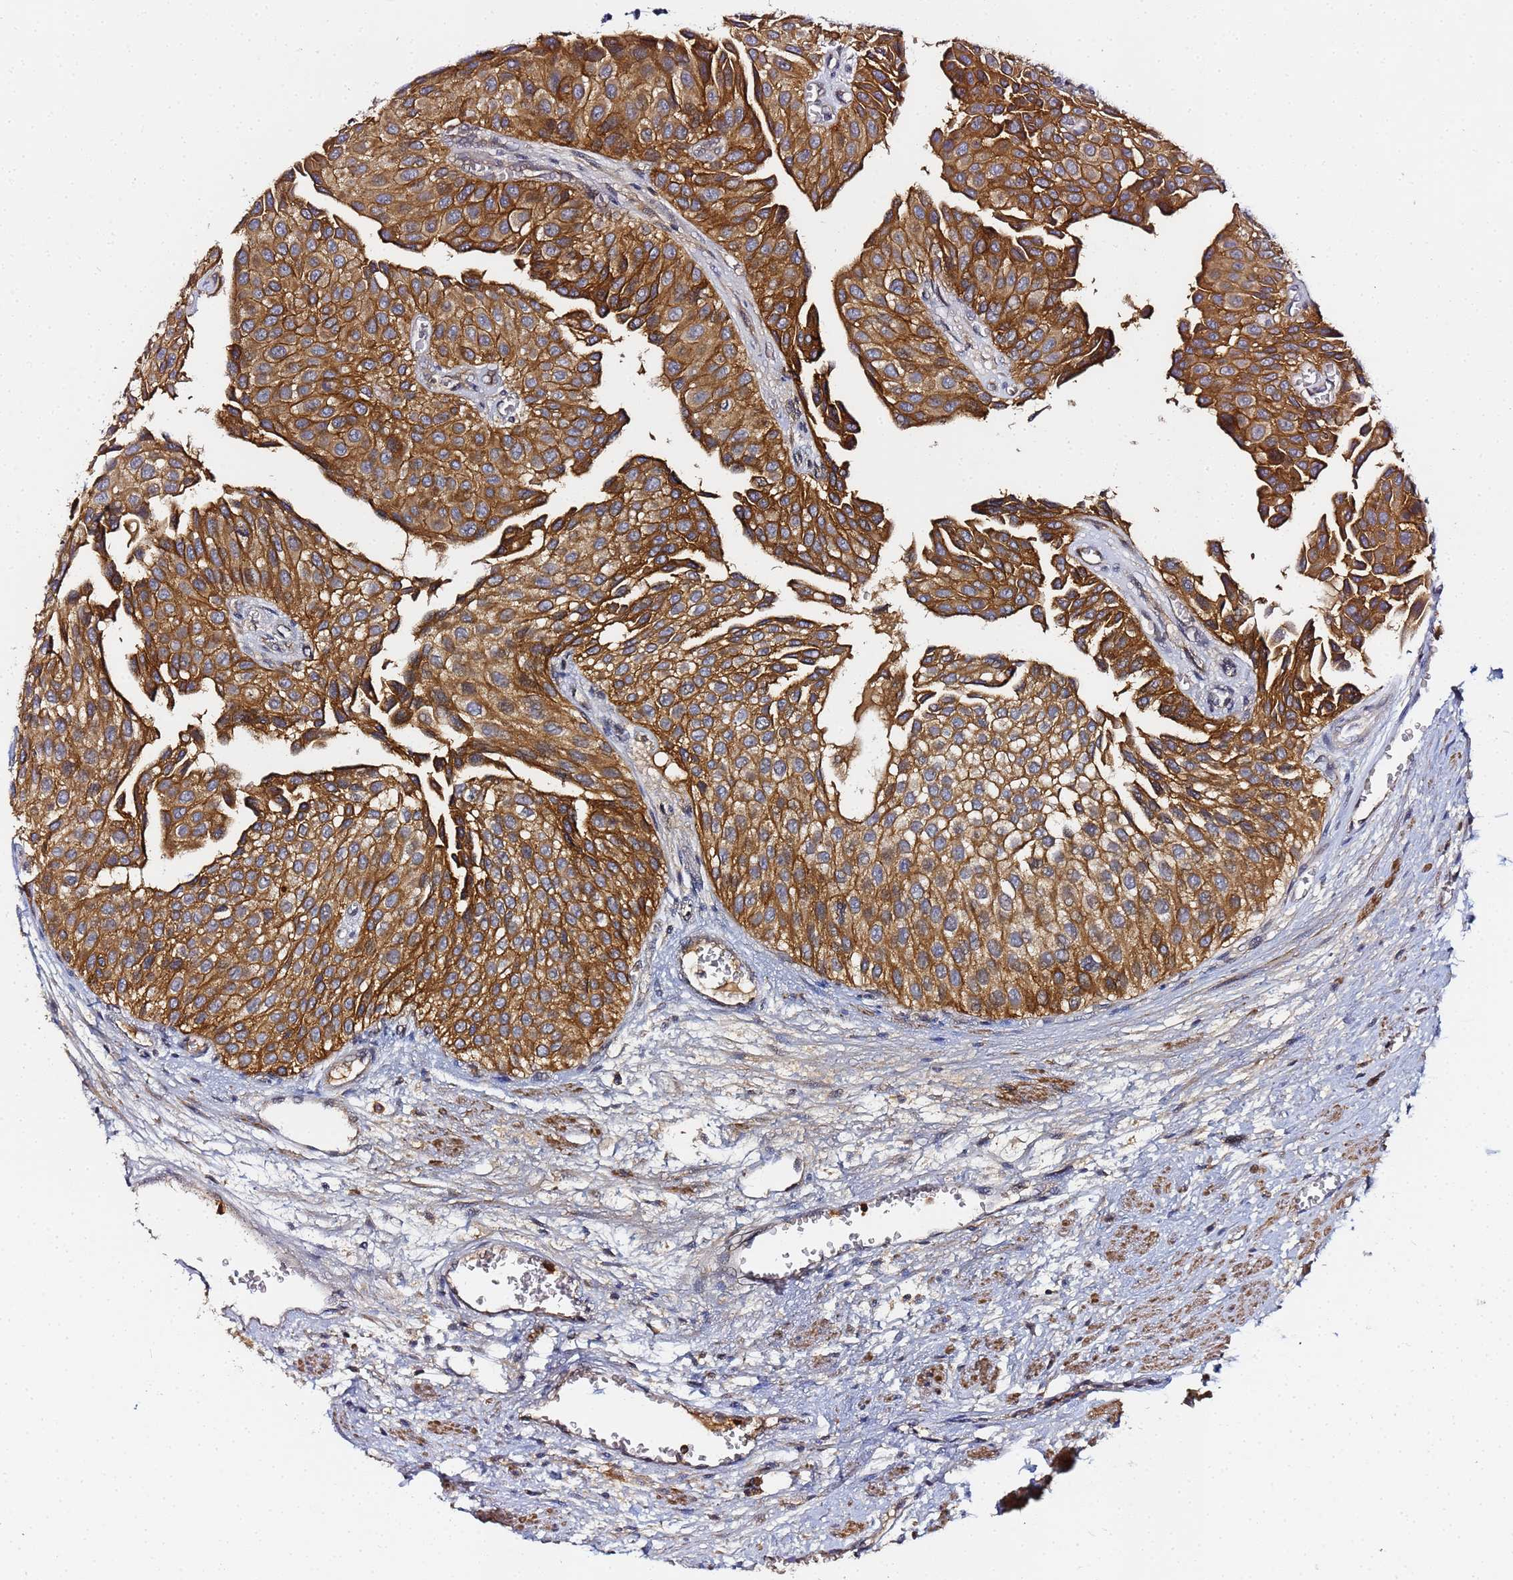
{"staining": {"intensity": "moderate", "quantity": ">75%", "location": "cytoplasmic/membranous"}, "tissue": "urothelial cancer", "cell_type": "Tumor cells", "image_type": "cancer", "snomed": [{"axis": "morphology", "description": "Urothelial carcinoma, Low grade"}, {"axis": "topography", "description": "Urinary bladder"}], "caption": "Immunohistochemistry (DAB) staining of urothelial cancer shows moderate cytoplasmic/membranous protein expression in approximately >75% of tumor cells. (Brightfield microscopy of DAB IHC at high magnification).", "gene": "LRRC69", "patient": {"sex": "male", "age": 88}}